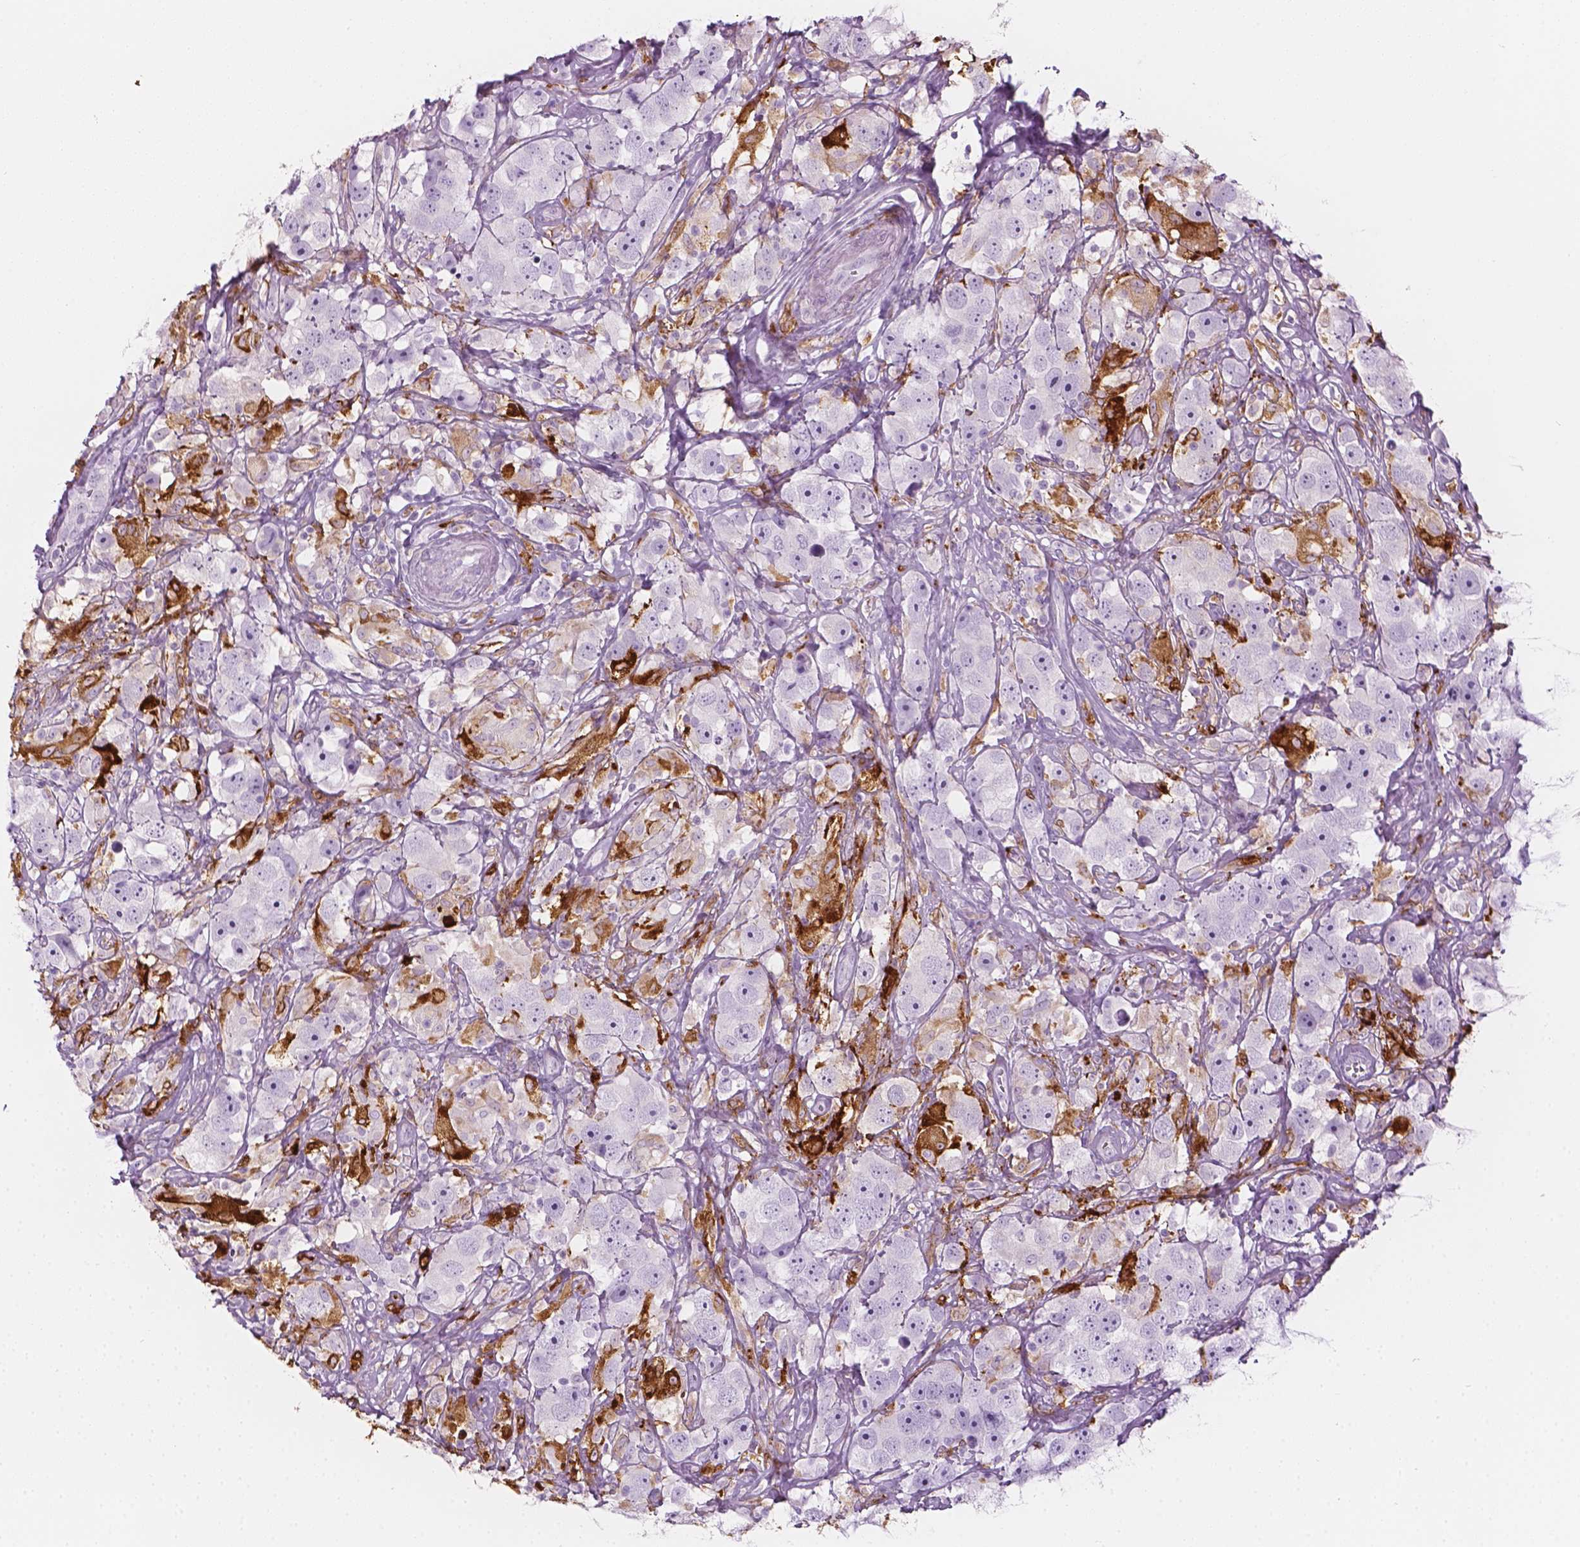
{"staining": {"intensity": "negative", "quantity": "none", "location": "none"}, "tissue": "testis cancer", "cell_type": "Tumor cells", "image_type": "cancer", "snomed": [{"axis": "morphology", "description": "Seminoma, NOS"}, {"axis": "topography", "description": "Testis"}], "caption": "Image shows no protein expression in tumor cells of seminoma (testis) tissue.", "gene": "CES1", "patient": {"sex": "male", "age": 49}}